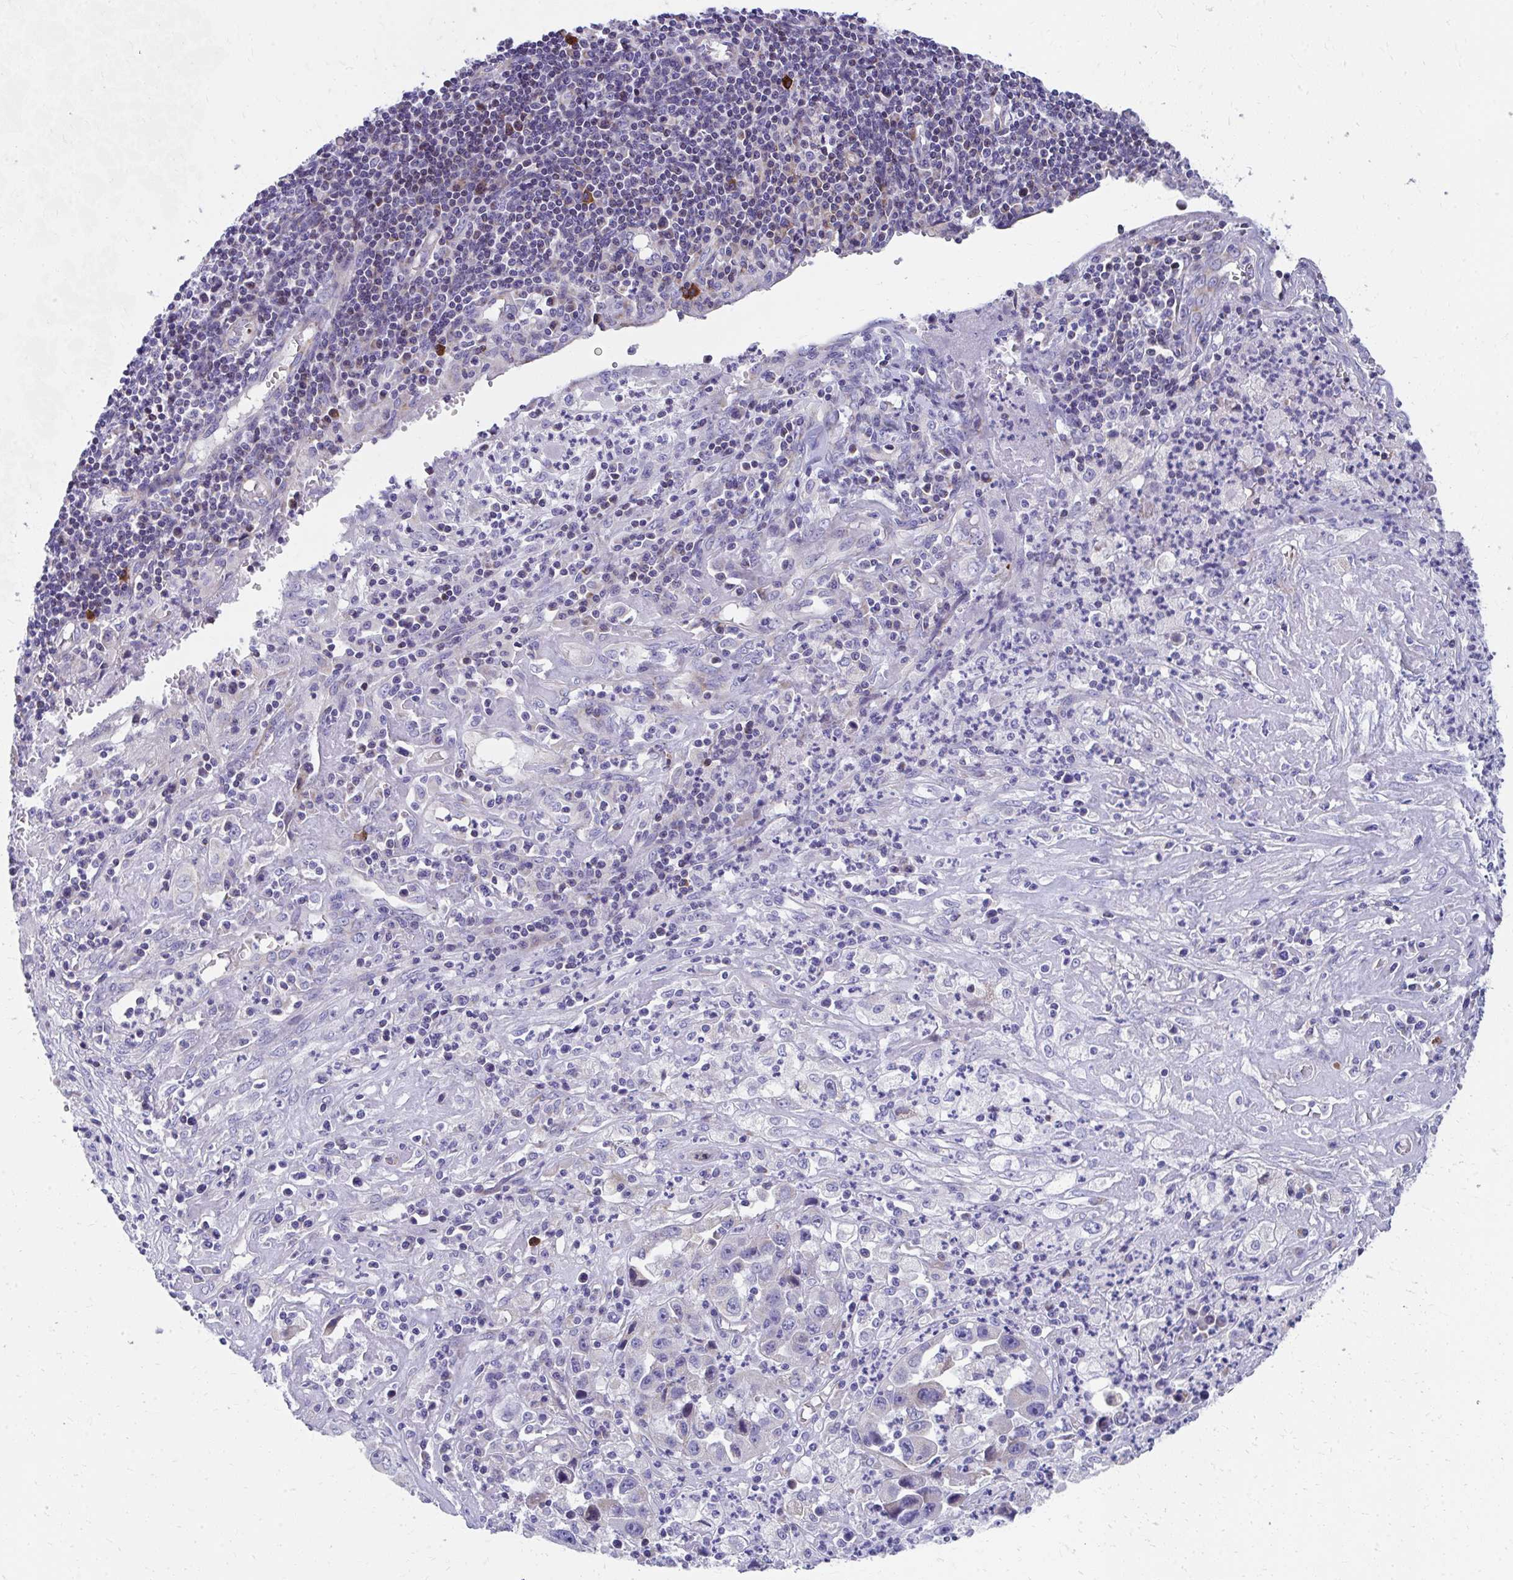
{"staining": {"intensity": "weak", "quantity": "<25%", "location": "cytoplasmic/membranous"}, "tissue": "endometrial cancer", "cell_type": "Tumor cells", "image_type": "cancer", "snomed": [{"axis": "morphology", "description": "Adenocarcinoma, NOS"}, {"axis": "topography", "description": "Uterus"}], "caption": "Immunohistochemistry image of neoplastic tissue: human endometrial adenocarcinoma stained with DAB demonstrates no significant protein positivity in tumor cells.", "gene": "IL37", "patient": {"sex": "female", "age": 62}}